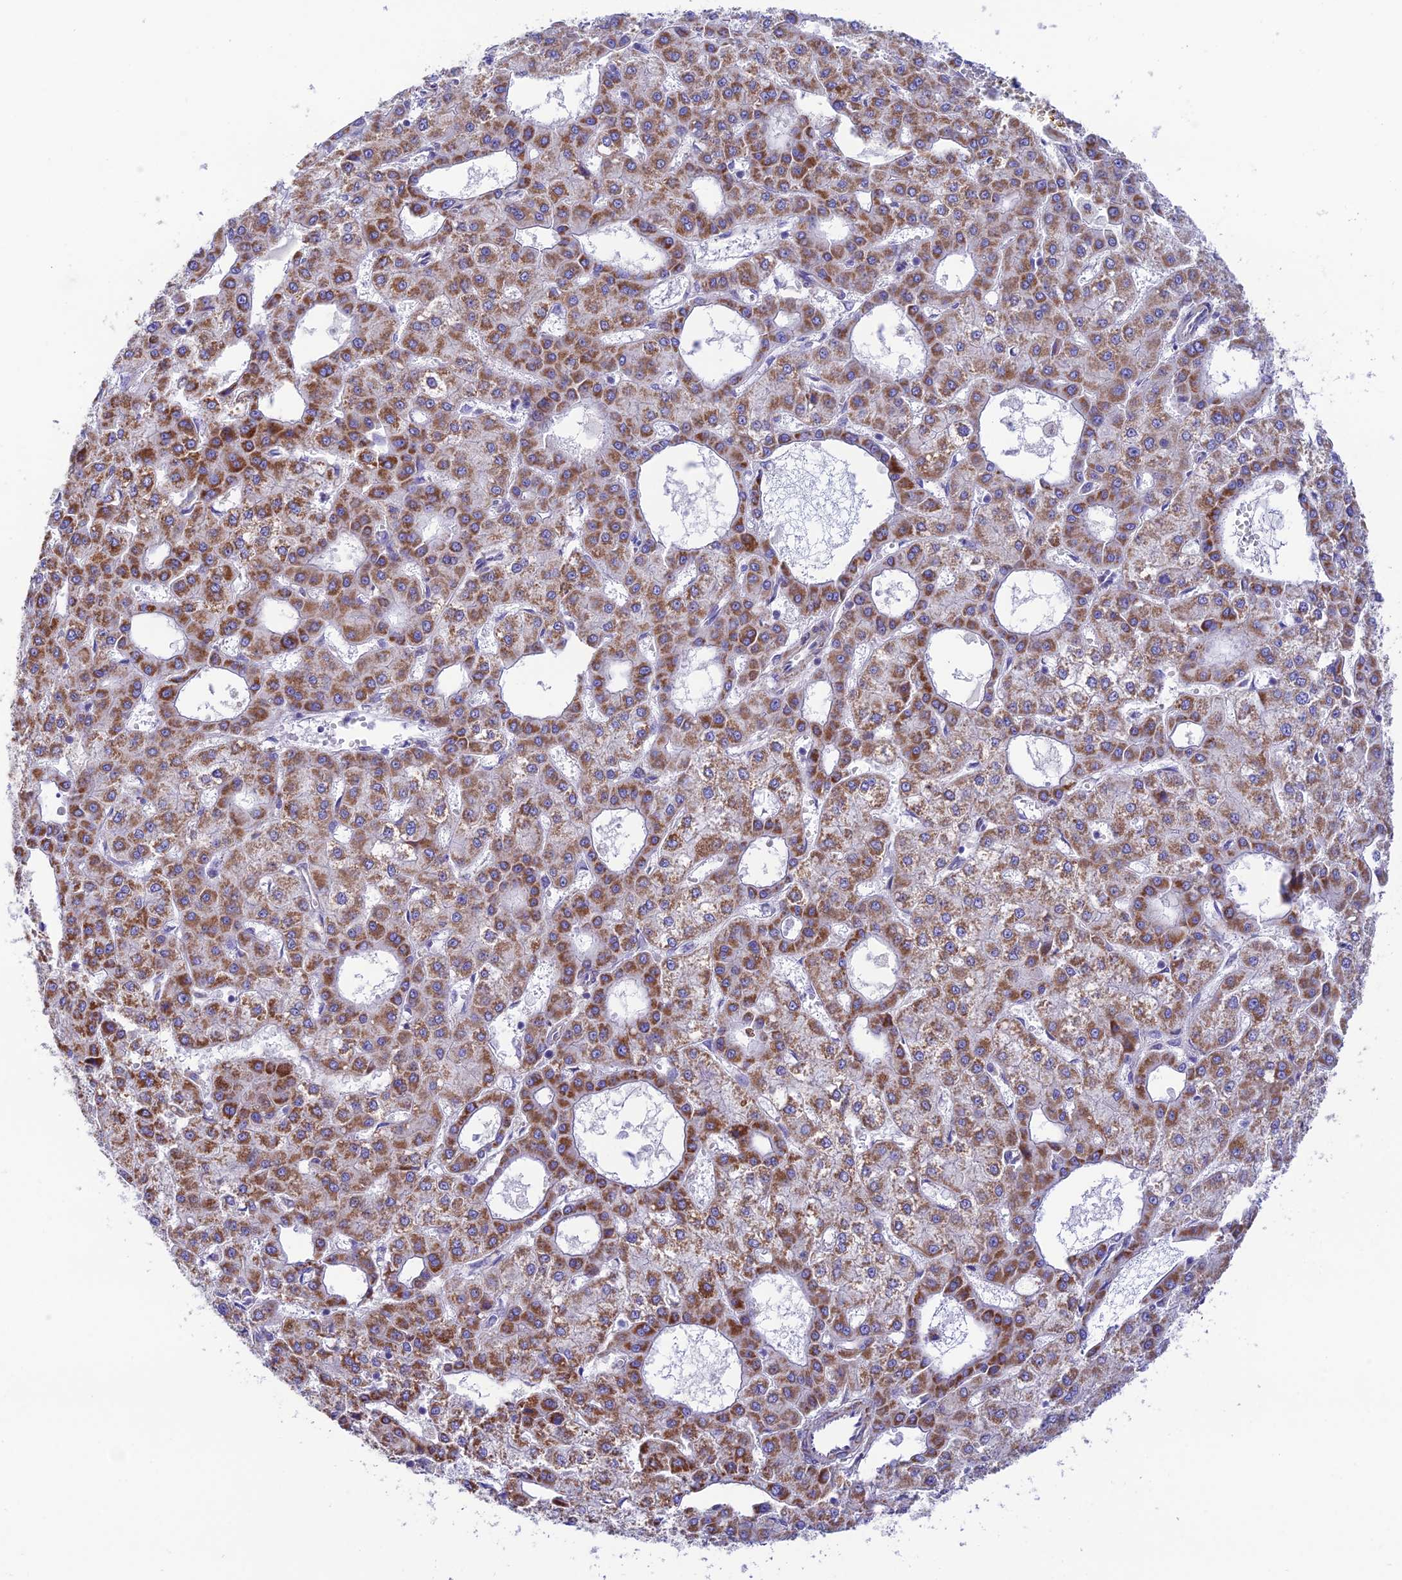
{"staining": {"intensity": "moderate", "quantity": ">75%", "location": "cytoplasmic/membranous"}, "tissue": "liver cancer", "cell_type": "Tumor cells", "image_type": "cancer", "snomed": [{"axis": "morphology", "description": "Carcinoma, Hepatocellular, NOS"}, {"axis": "topography", "description": "Liver"}], "caption": "This histopathology image demonstrates IHC staining of liver cancer, with medium moderate cytoplasmic/membranous positivity in approximately >75% of tumor cells.", "gene": "HSDL2", "patient": {"sex": "male", "age": 47}}